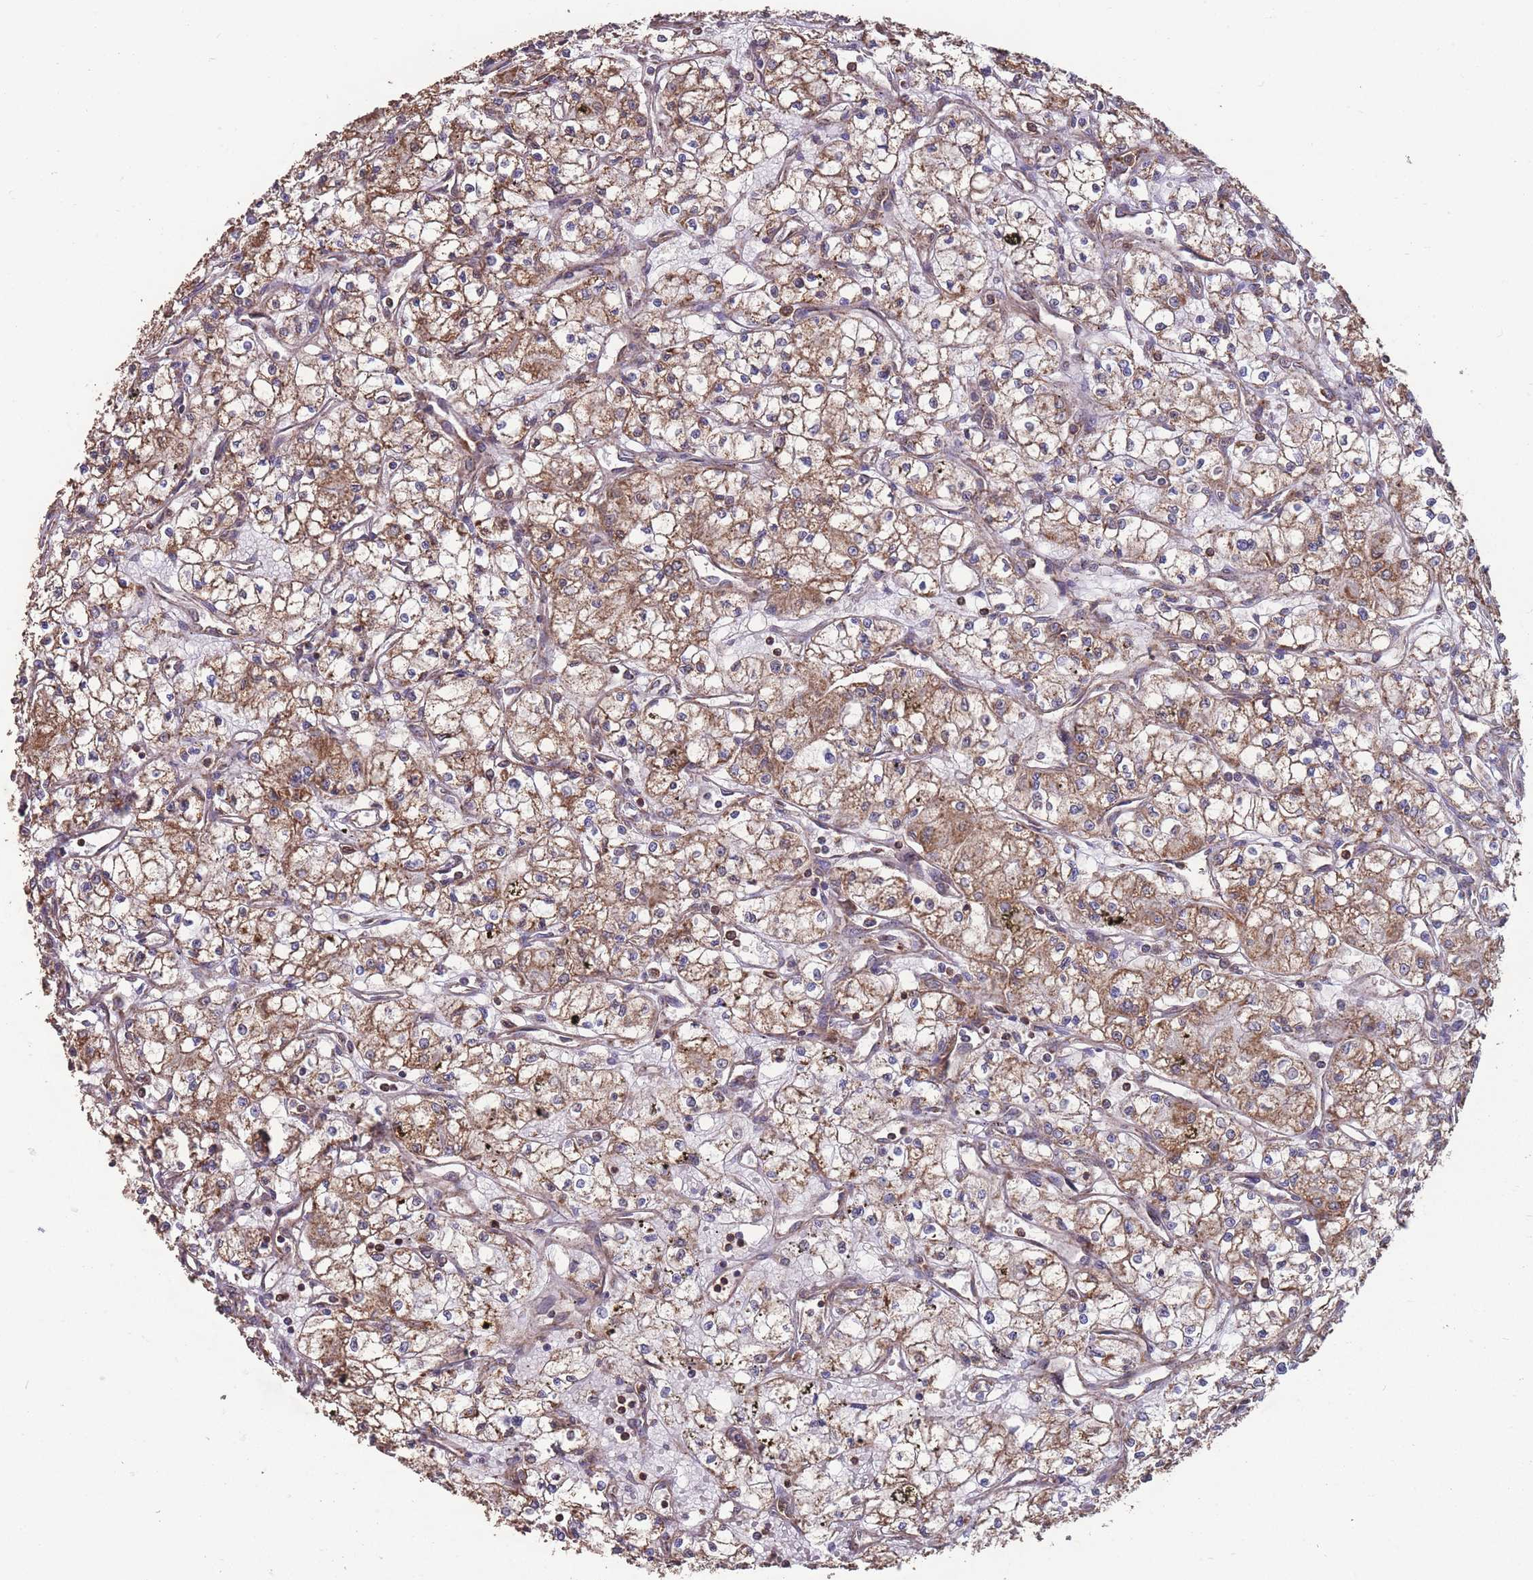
{"staining": {"intensity": "moderate", "quantity": ">75%", "location": "cytoplasmic/membranous"}, "tissue": "renal cancer", "cell_type": "Tumor cells", "image_type": "cancer", "snomed": [{"axis": "morphology", "description": "Adenocarcinoma, NOS"}, {"axis": "topography", "description": "Kidney"}], "caption": "This histopathology image demonstrates immunohistochemistry (IHC) staining of renal cancer, with medium moderate cytoplasmic/membranous expression in approximately >75% of tumor cells.", "gene": "NUDT21", "patient": {"sex": "male", "age": 59}}